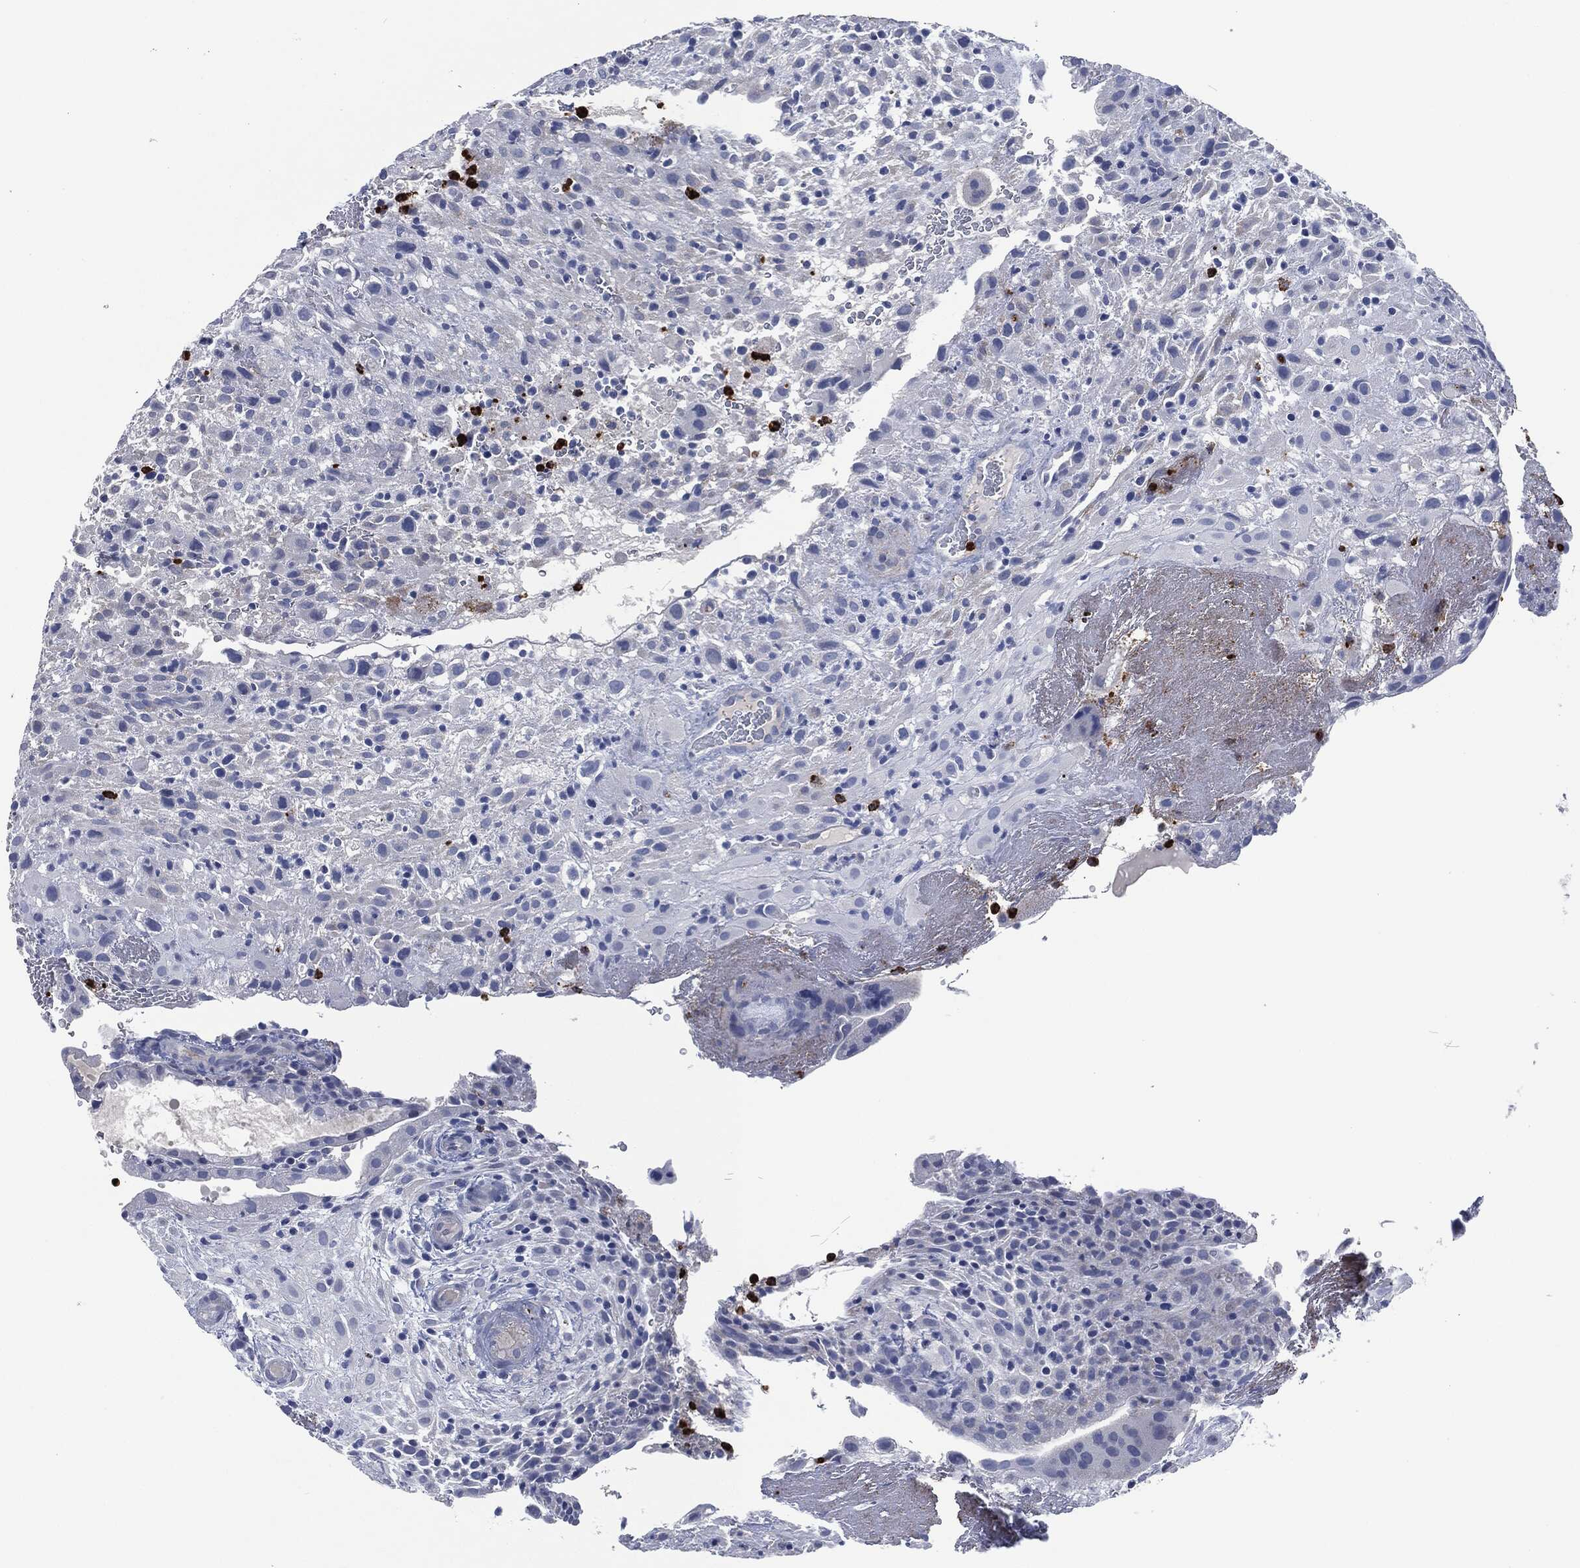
{"staining": {"intensity": "negative", "quantity": "none", "location": "none"}, "tissue": "placenta", "cell_type": "Decidual cells", "image_type": "normal", "snomed": [{"axis": "morphology", "description": "Normal tissue, NOS"}, {"axis": "topography", "description": "Placenta"}], "caption": "DAB (3,3'-diaminobenzidine) immunohistochemical staining of benign placenta demonstrates no significant expression in decidual cells.", "gene": "MPO", "patient": {"sex": "female", "age": 19}}